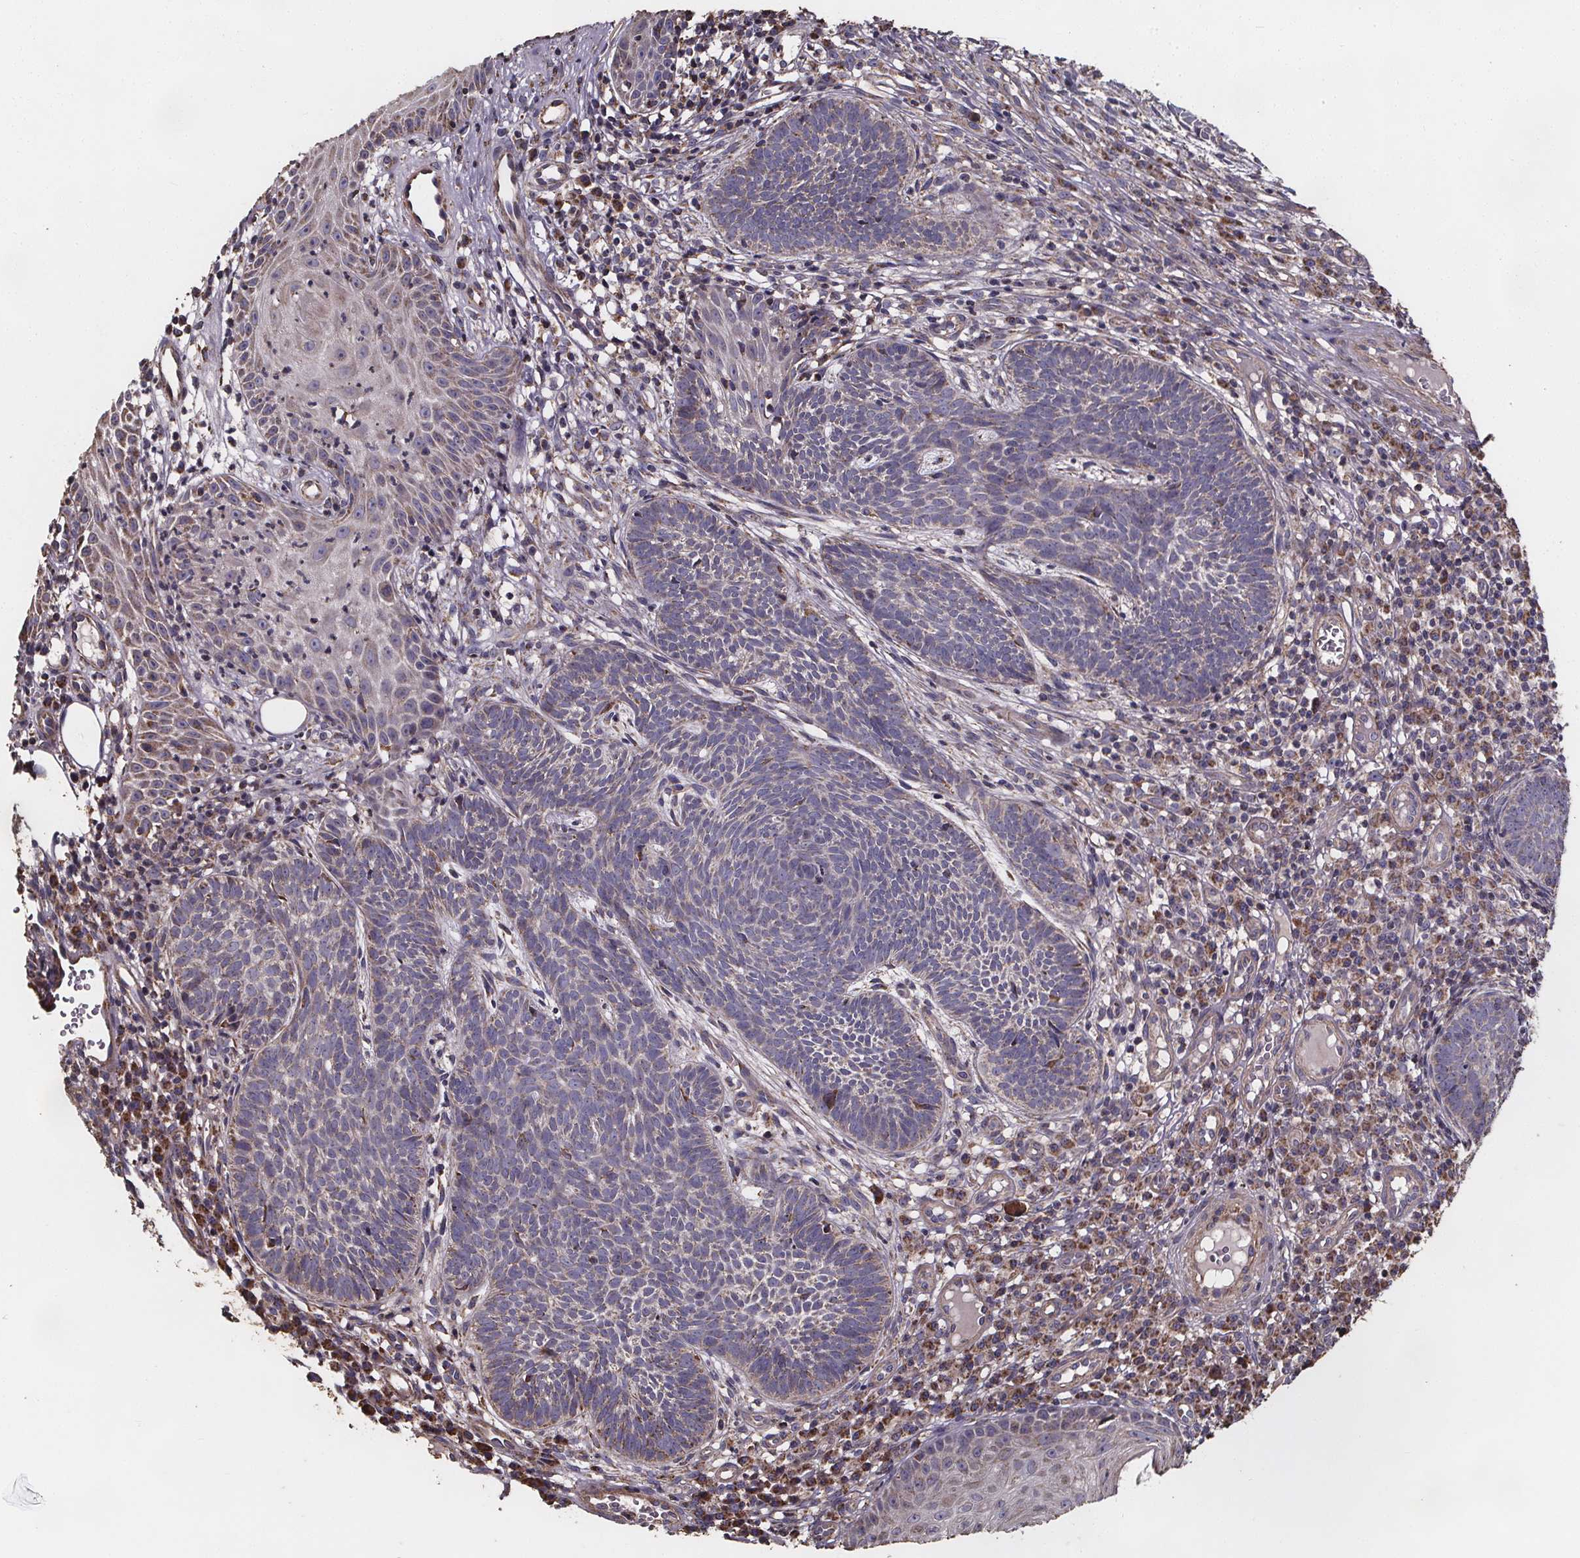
{"staining": {"intensity": "weak", "quantity": "25%-75%", "location": "cytoplasmic/membranous"}, "tissue": "skin cancer", "cell_type": "Tumor cells", "image_type": "cancer", "snomed": [{"axis": "morphology", "description": "Basal cell carcinoma"}, {"axis": "topography", "description": "Skin"}], "caption": "Immunohistochemistry (IHC) micrograph of neoplastic tissue: skin basal cell carcinoma stained using immunohistochemistry (IHC) shows low levels of weak protein expression localized specifically in the cytoplasmic/membranous of tumor cells, appearing as a cytoplasmic/membranous brown color.", "gene": "SLC35D2", "patient": {"sex": "male", "age": 59}}